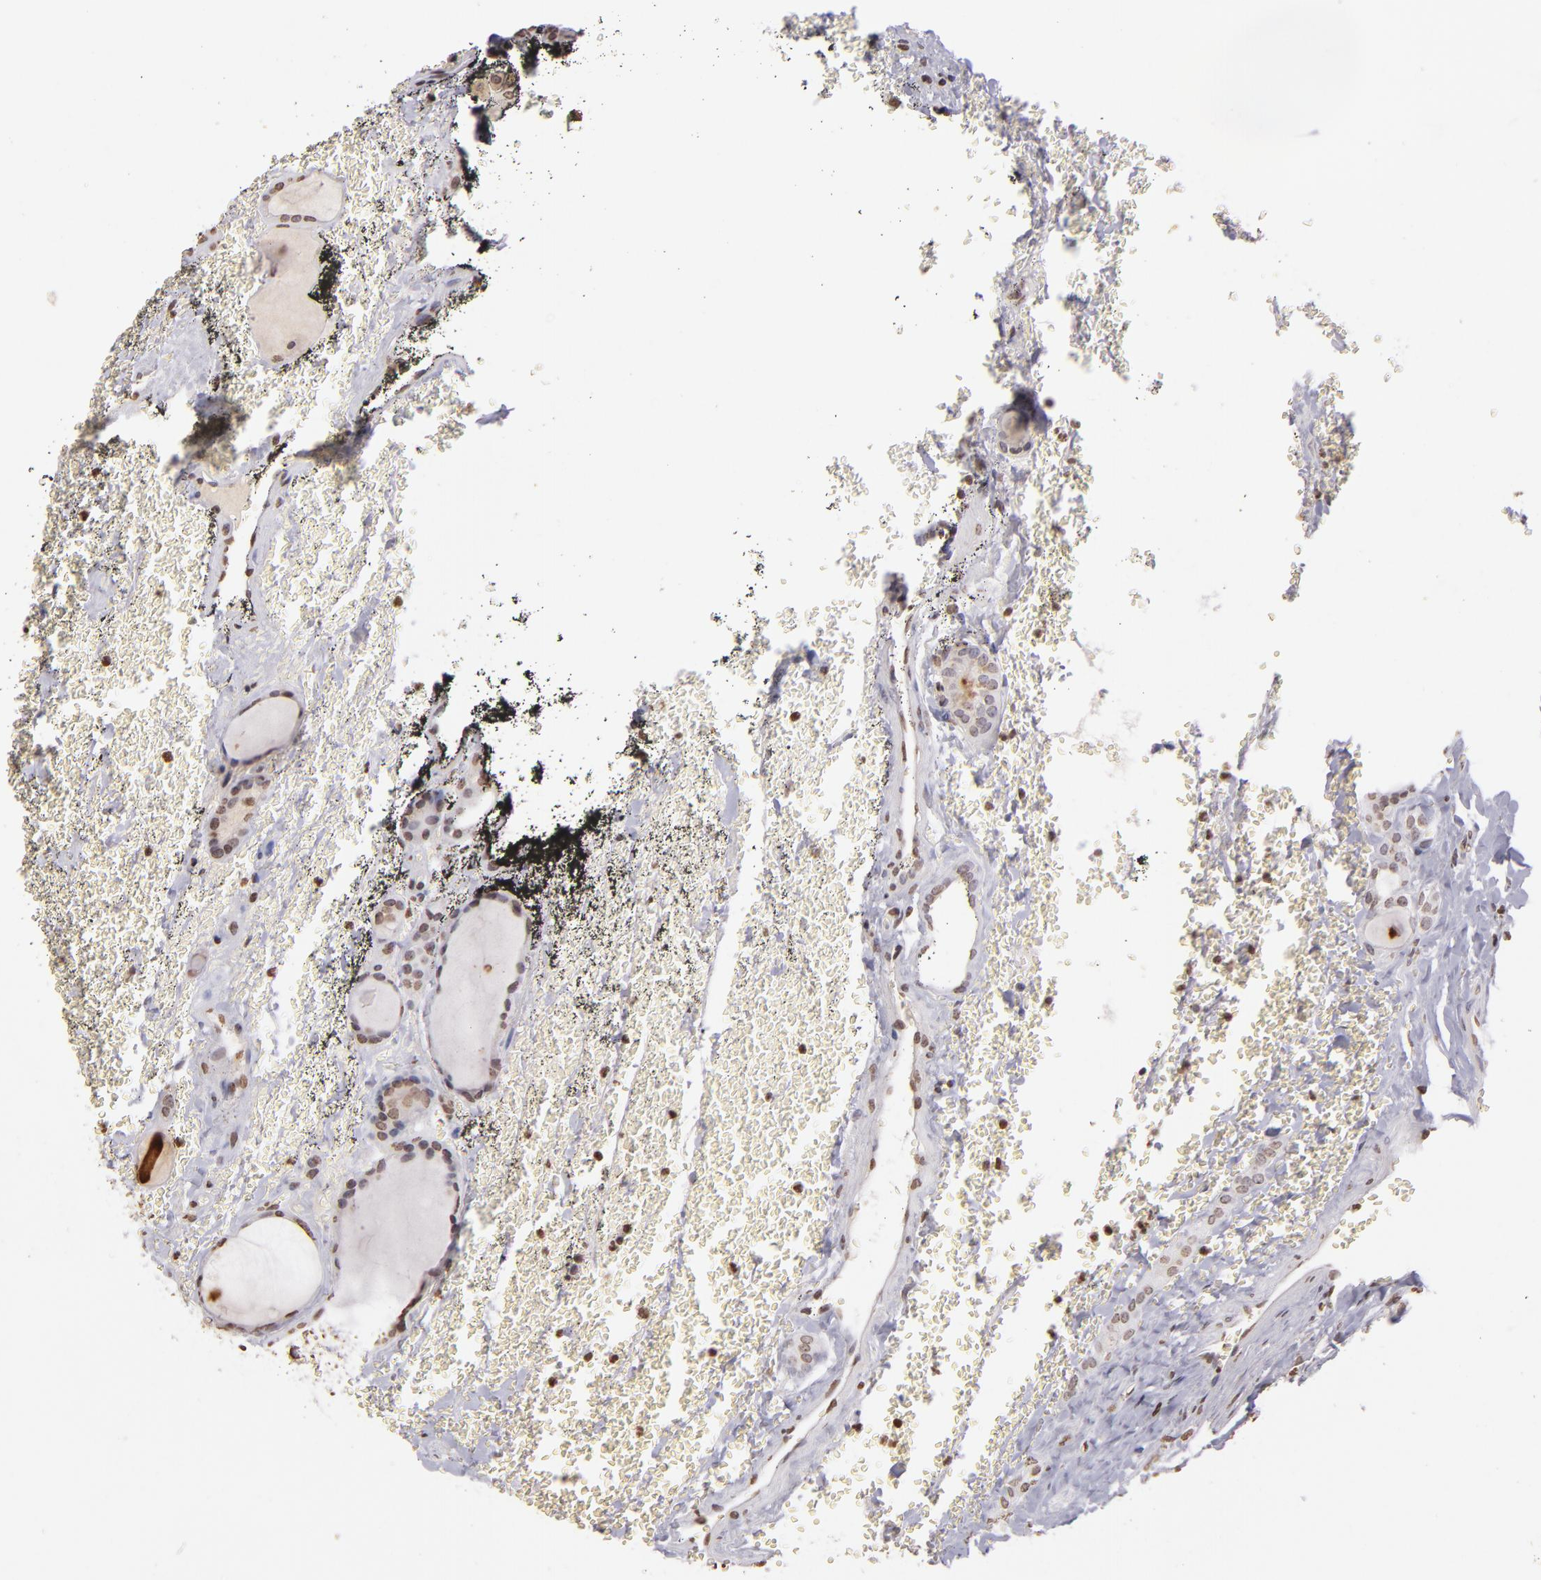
{"staining": {"intensity": "weak", "quantity": "25%-75%", "location": "nuclear"}, "tissue": "thyroid cancer", "cell_type": "Tumor cells", "image_type": "cancer", "snomed": [{"axis": "morphology", "description": "Carcinoma, NOS"}, {"axis": "topography", "description": "Thyroid gland"}], "caption": "Weak nuclear protein staining is seen in about 25%-75% of tumor cells in thyroid carcinoma.", "gene": "THRB", "patient": {"sex": "male", "age": 76}}